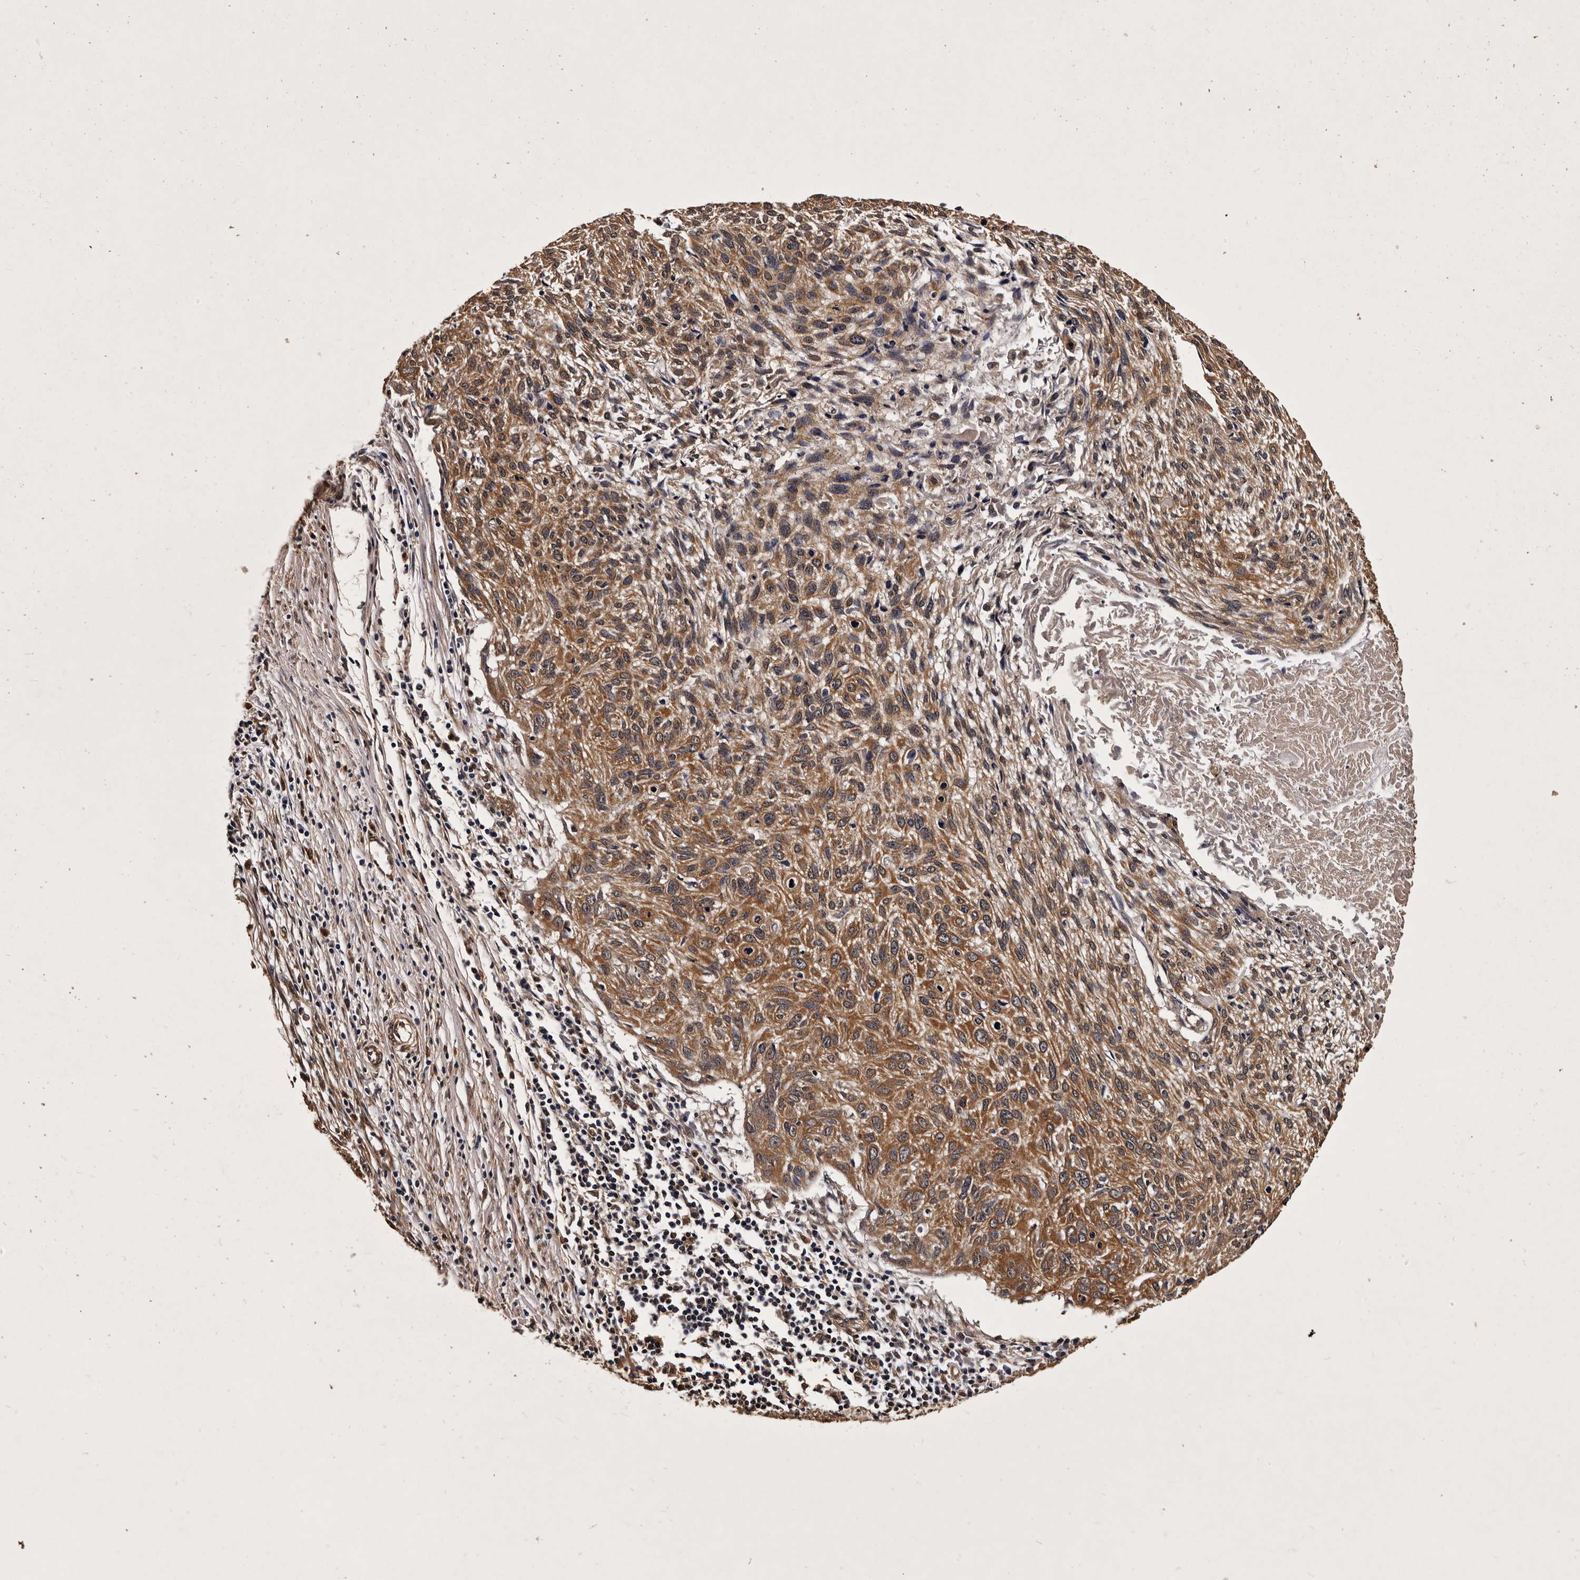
{"staining": {"intensity": "moderate", "quantity": ">75%", "location": "cytoplasmic/membranous"}, "tissue": "cervical cancer", "cell_type": "Tumor cells", "image_type": "cancer", "snomed": [{"axis": "morphology", "description": "Squamous cell carcinoma, NOS"}, {"axis": "topography", "description": "Cervix"}], "caption": "Protein expression analysis of cervical cancer demonstrates moderate cytoplasmic/membranous expression in about >75% of tumor cells.", "gene": "PARS2", "patient": {"sex": "female", "age": 51}}